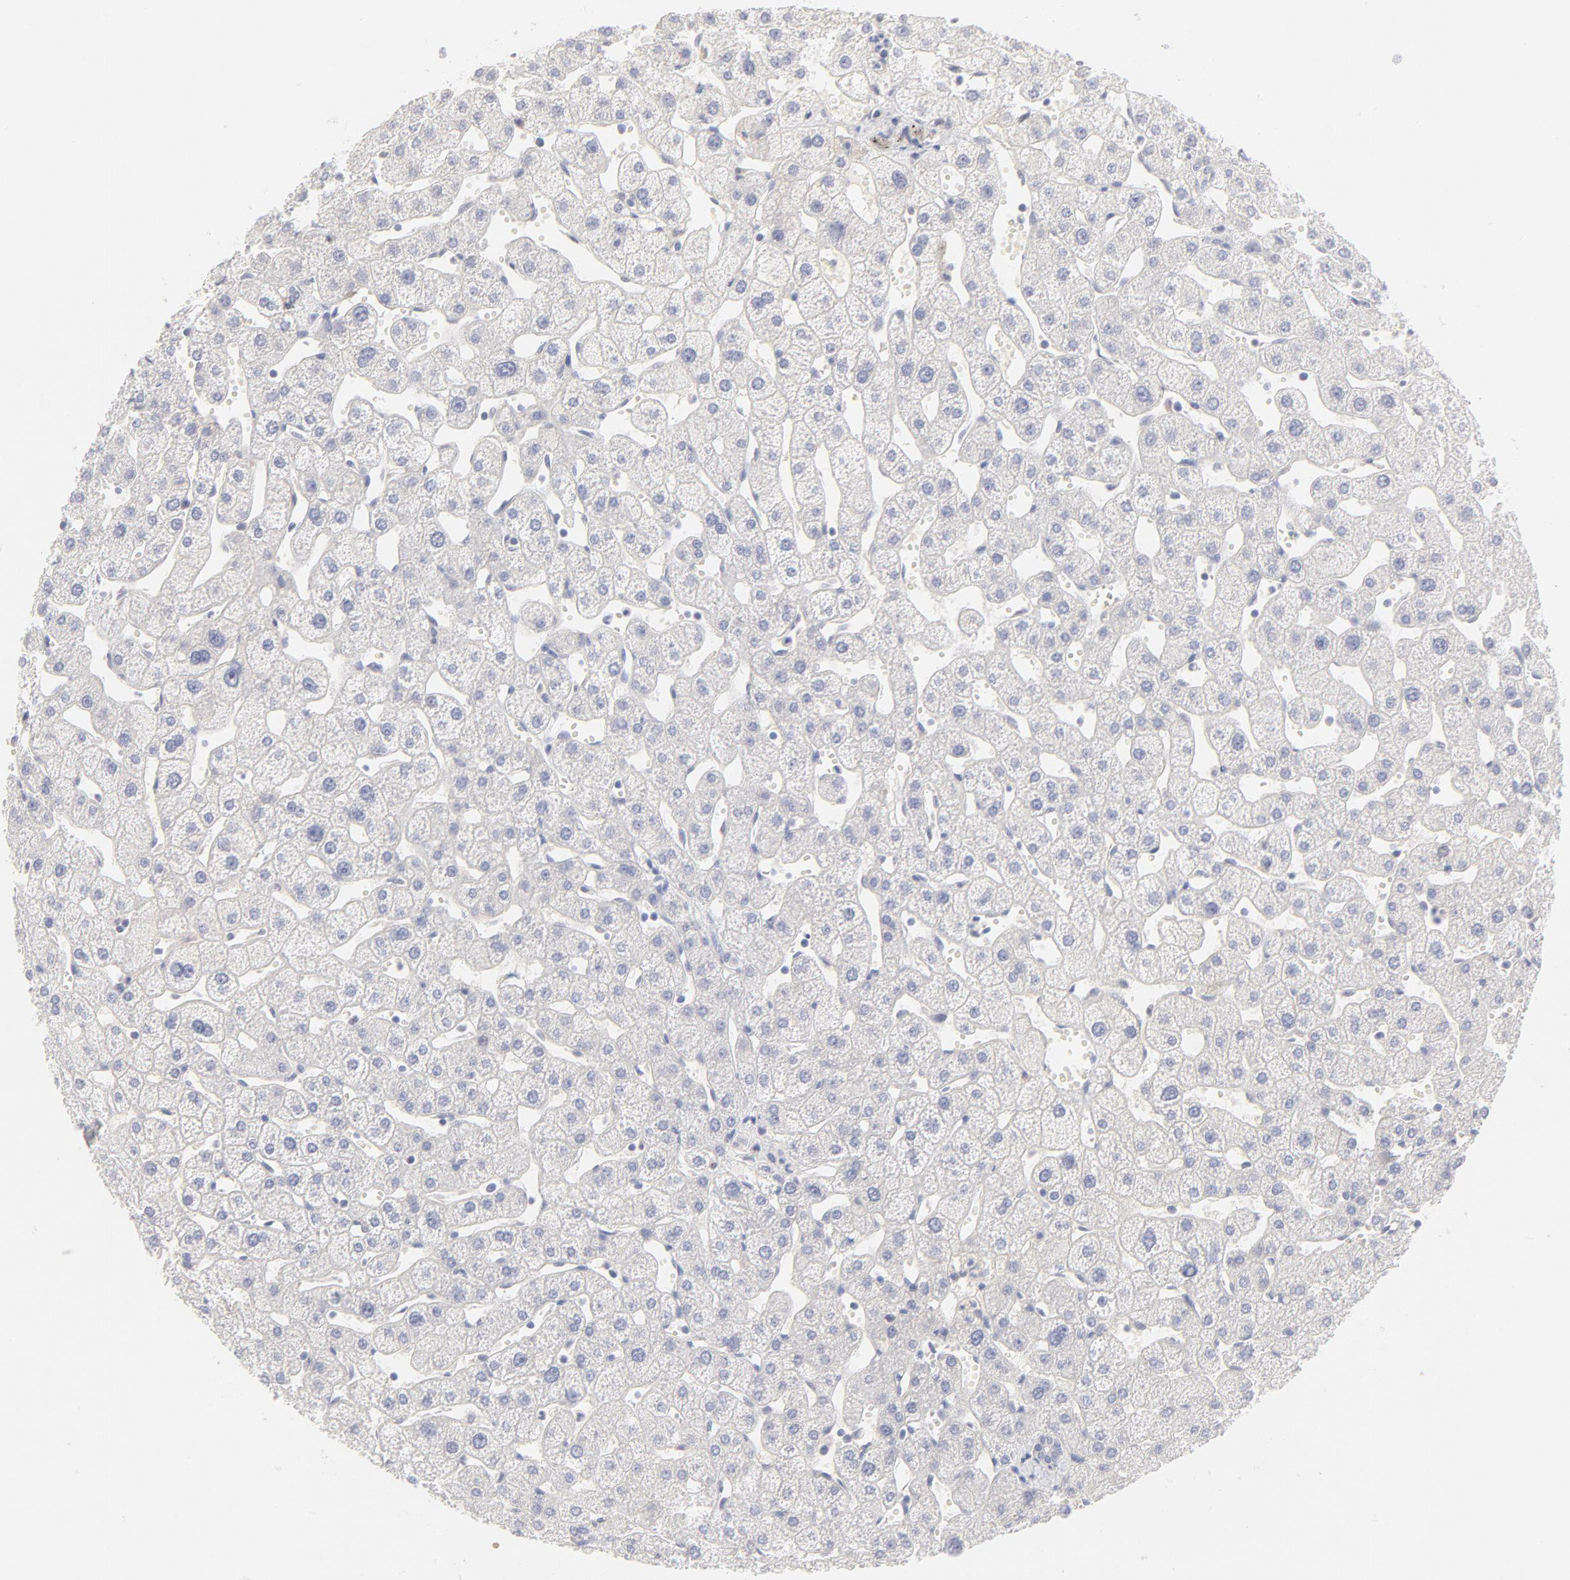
{"staining": {"intensity": "negative", "quantity": "none", "location": "none"}, "tissue": "liver", "cell_type": "Cholangiocytes", "image_type": "normal", "snomed": [{"axis": "morphology", "description": "Normal tissue, NOS"}, {"axis": "topography", "description": "Liver"}], "caption": "Immunohistochemistry photomicrograph of unremarkable liver: human liver stained with DAB (3,3'-diaminobenzidine) demonstrates no significant protein expression in cholangiocytes. (DAB (3,3'-diaminobenzidine) IHC visualized using brightfield microscopy, high magnification).", "gene": "ELF3", "patient": {"sex": "male", "age": 67}}